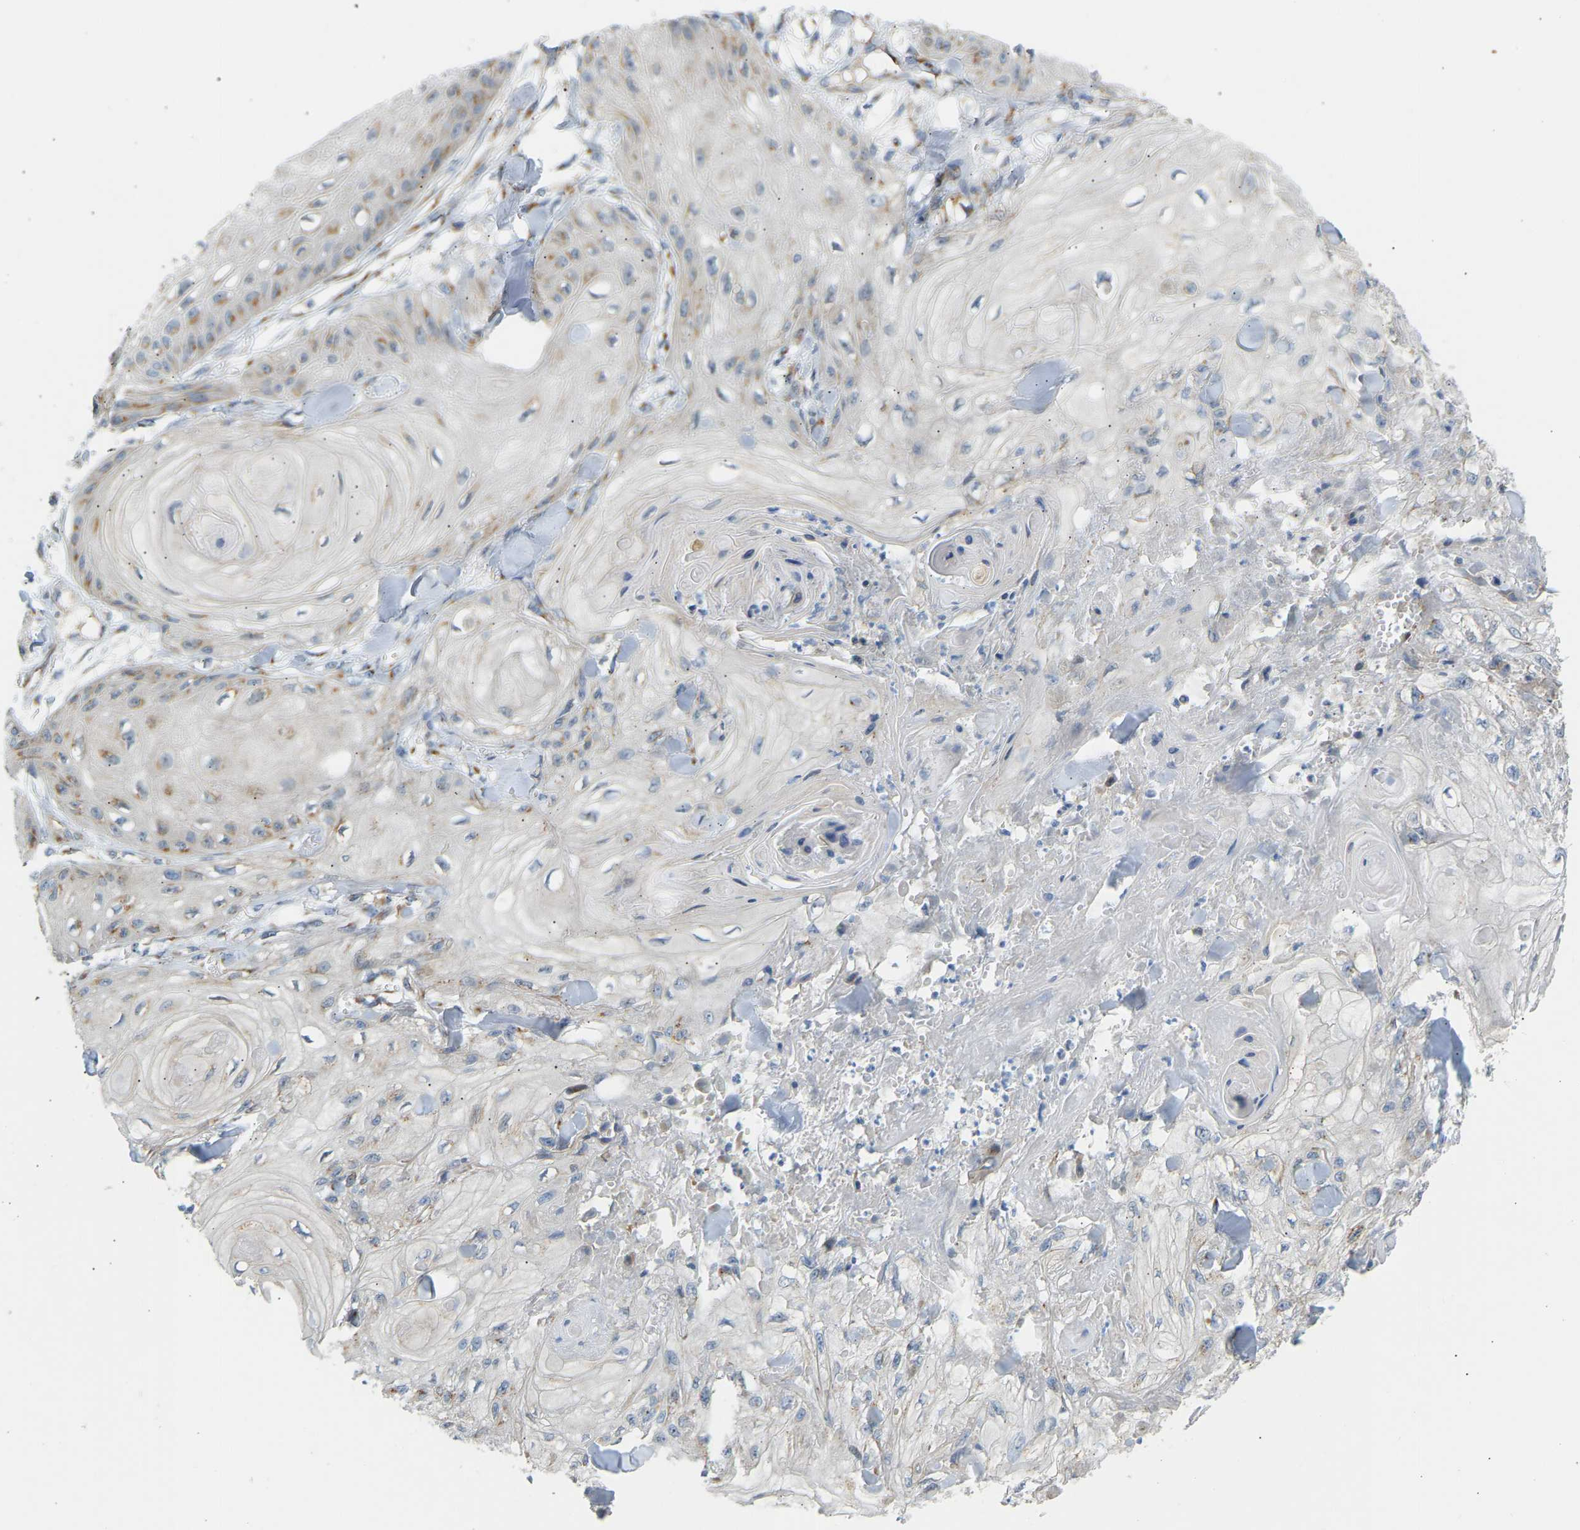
{"staining": {"intensity": "moderate", "quantity": "<25%", "location": "cytoplasmic/membranous"}, "tissue": "skin cancer", "cell_type": "Tumor cells", "image_type": "cancer", "snomed": [{"axis": "morphology", "description": "Squamous cell carcinoma, NOS"}, {"axis": "topography", "description": "Skin"}], "caption": "The image demonstrates staining of skin cancer, revealing moderate cytoplasmic/membranous protein positivity (brown color) within tumor cells.", "gene": "YIPF2", "patient": {"sex": "male", "age": 74}}